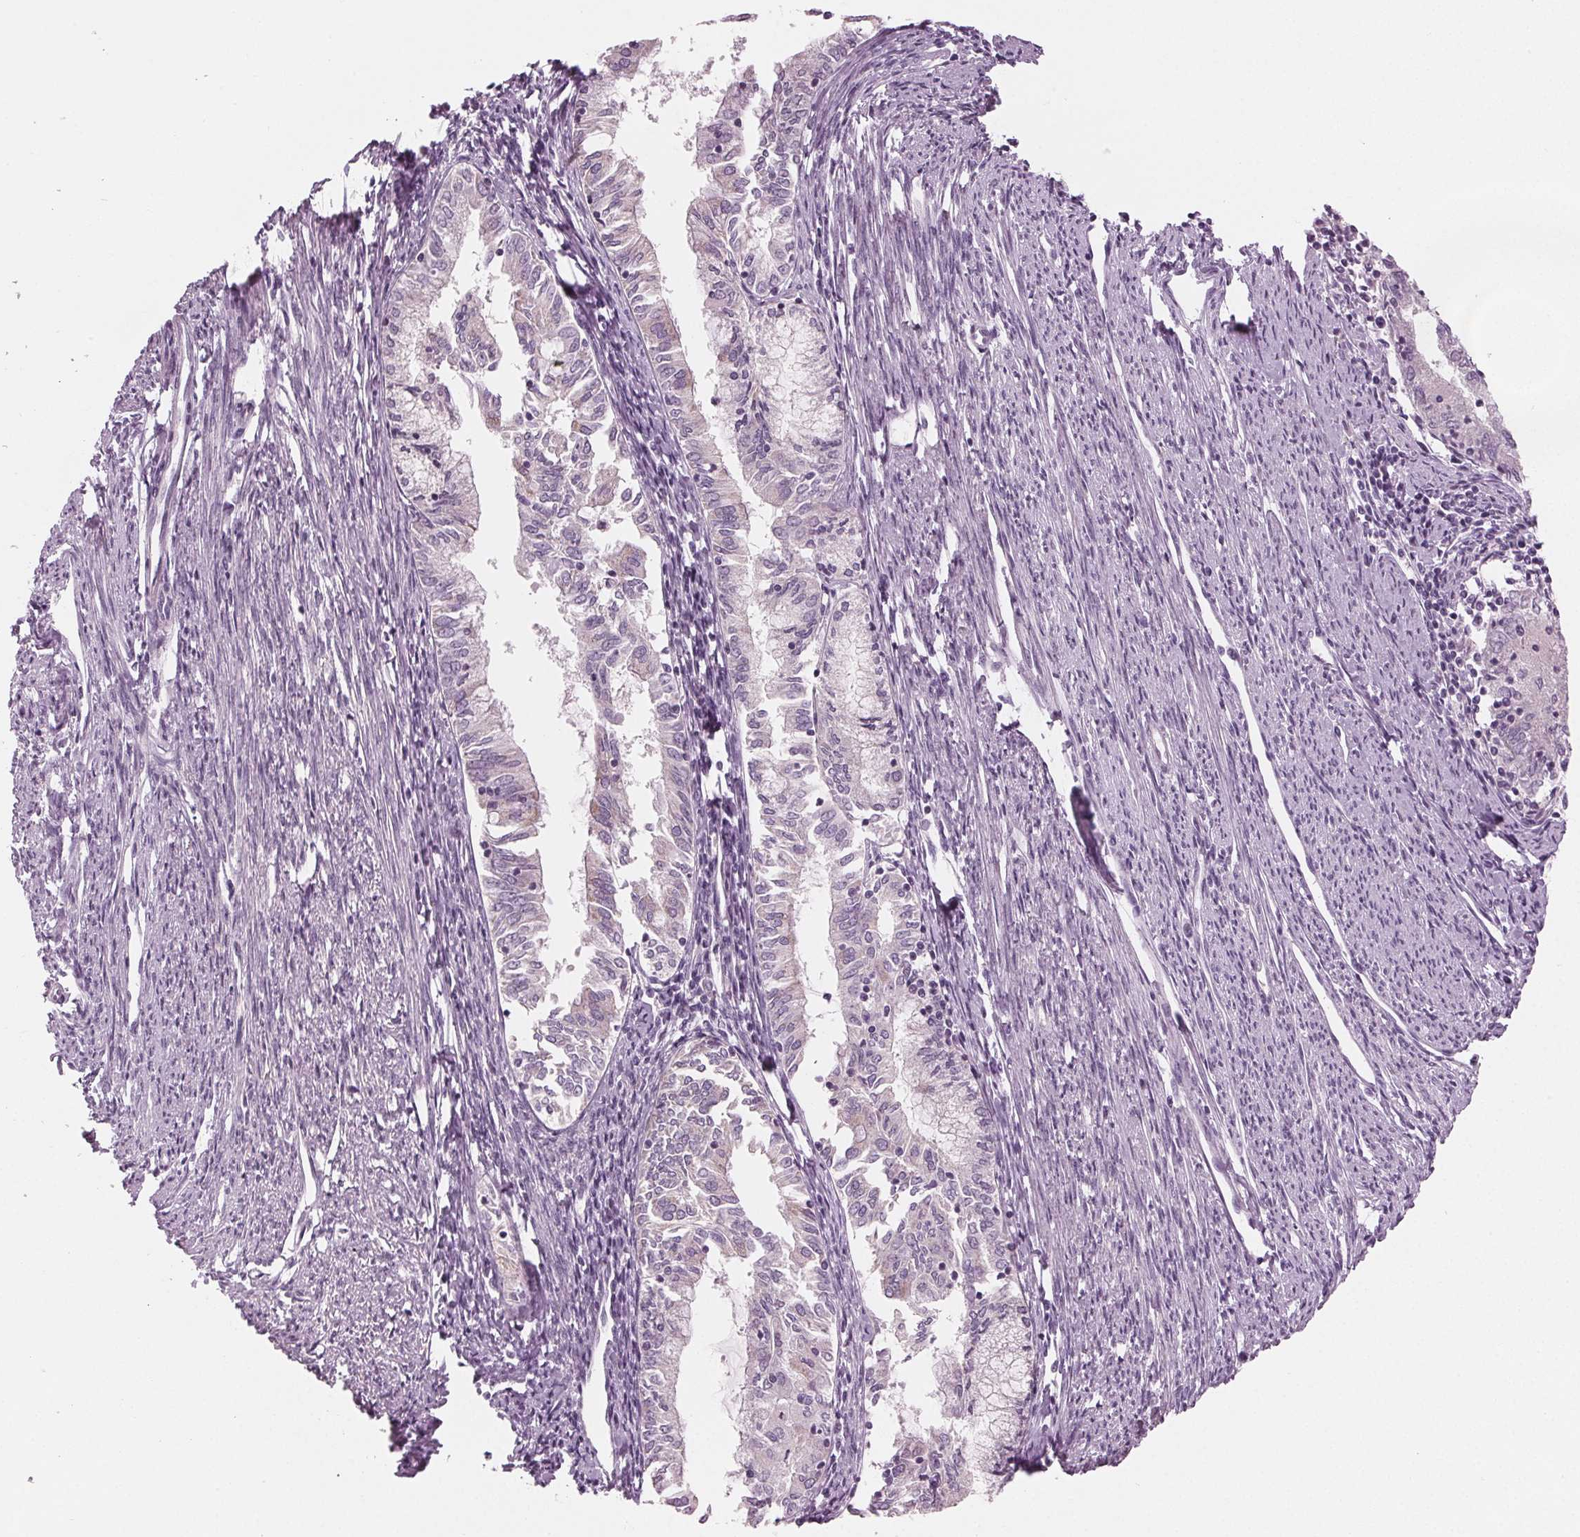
{"staining": {"intensity": "negative", "quantity": "none", "location": "none"}, "tissue": "endometrial cancer", "cell_type": "Tumor cells", "image_type": "cancer", "snomed": [{"axis": "morphology", "description": "Adenocarcinoma, NOS"}, {"axis": "topography", "description": "Endometrium"}], "caption": "This is a histopathology image of immunohistochemistry staining of endometrial cancer (adenocarcinoma), which shows no expression in tumor cells. The staining was performed using DAB (3,3'-diaminobenzidine) to visualize the protein expression in brown, while the nuclei were stained in blue with hematoxylin (Magnification: 20x).", "gene": "PRAP1", "patient": {"sex": "female", "age": 79}}